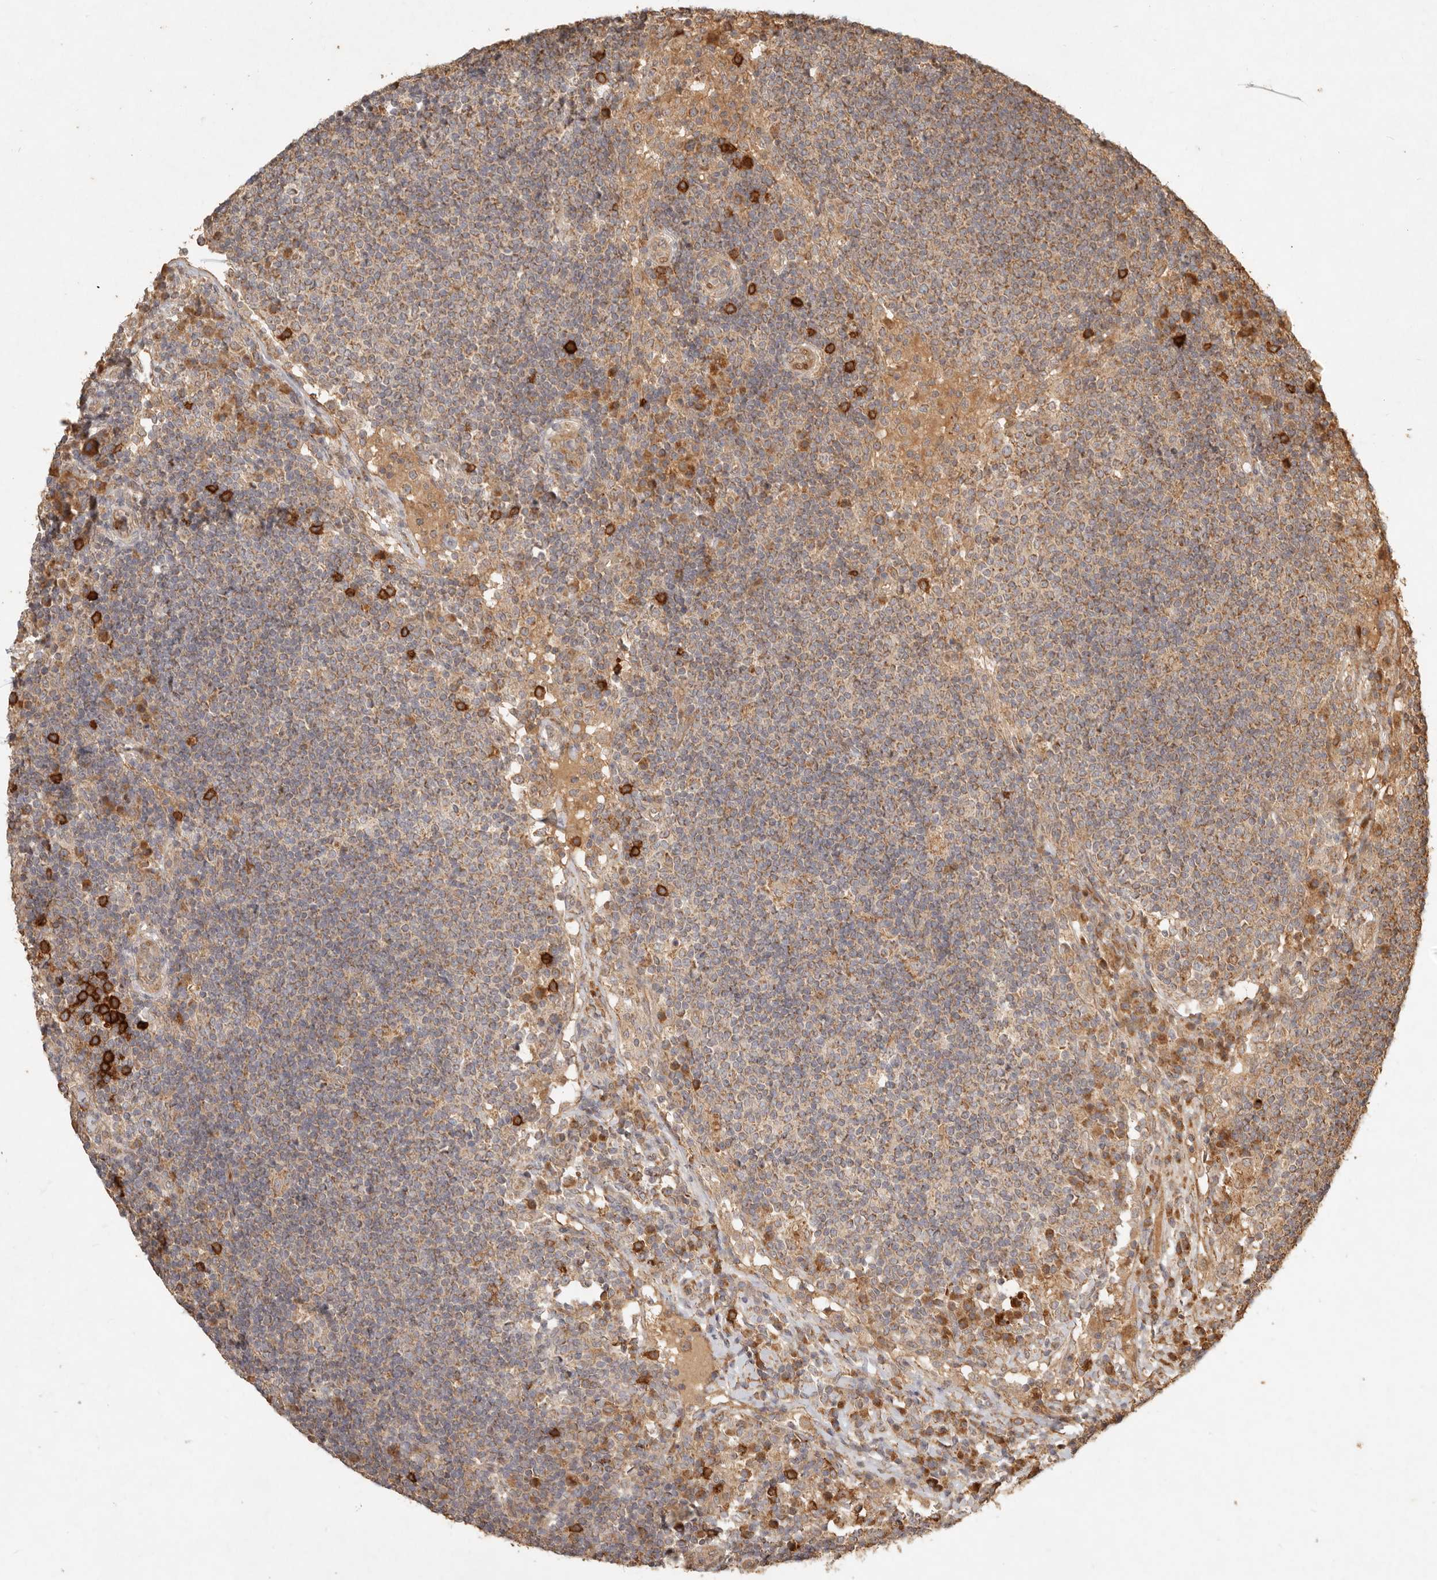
{"staining": {"intensity": "moderate", "quantity": ">75%", "location": "cytoplasmic/membranous"}, "tissue": "lymph node", "cell_type": "Germinal center cells", "image_type": "normal", "snomed": [{"axis": "morphology", "description": "Normal tissue, NOS"}, {"axis": "topography", "description": "Lymph node"}], "caption": "Protein staining of normal lymph node displays moderate cytoplasmic/membranous positivity in about >75% of germinal center cells. The protein of interest is shown in brown color, while the nuclei are stained blue.", "gene": "CLEC4C", "patient": {"sex": "female", "age": 53}}